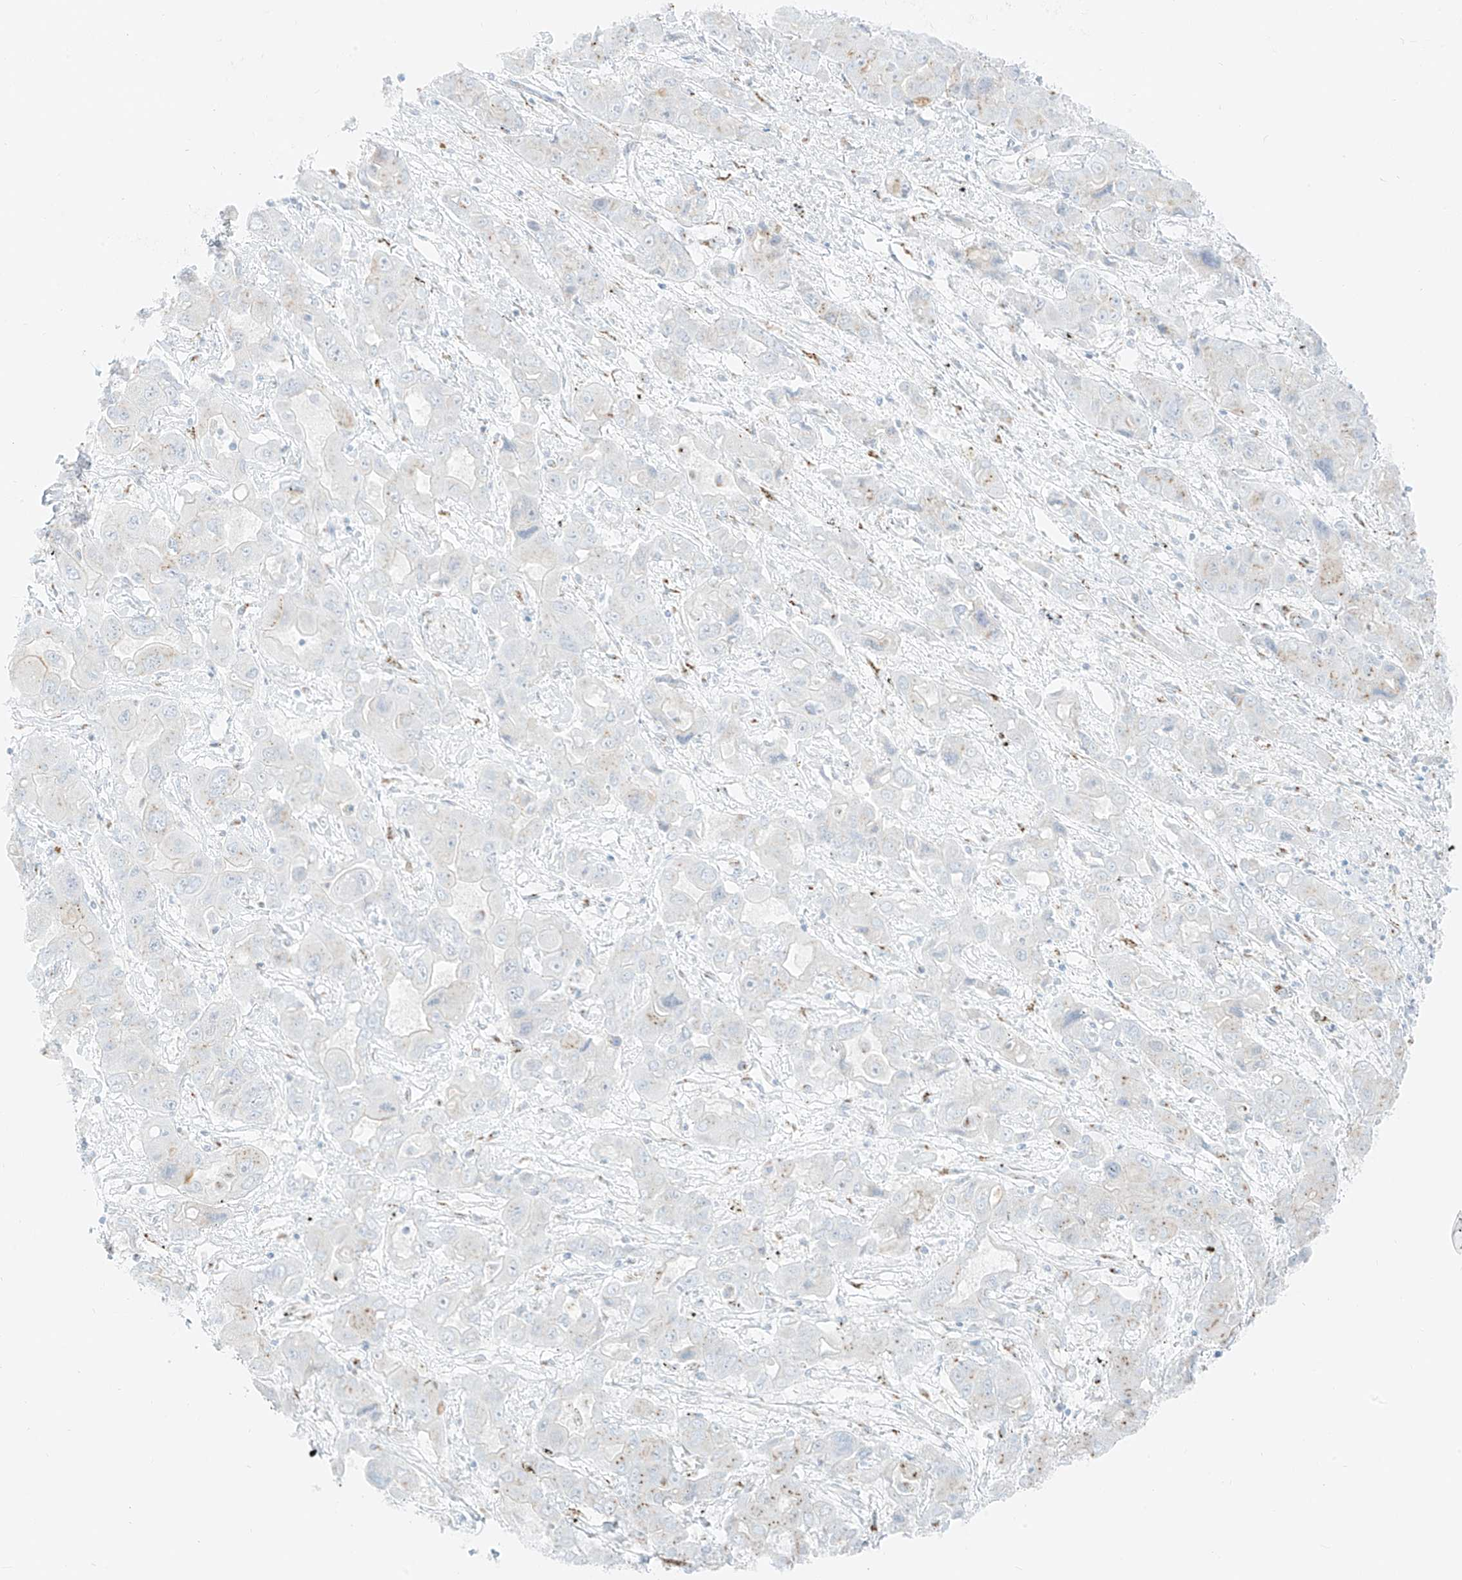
{"staining": {"intensity": "weak", "quantity": "25%-75%", "location": "cytoplasmic/membranous"}, "tissue": "liver cancer", "cell_type": "Tumor cells", "image_type": "cancer", "snomed": [{"axis": "morphology", "description": "Cholangiocarcinoma"}, {"axis": "topography", "description": "Liver"}], "caption": "Immunohistochemistry (IHC) image of neoplastic tissue: human liver cholangiocarcinoma stained using immunohistochemistry (IHC) reveals low levels of weak protein expression localized specifically in the cytoplasmic/membranous of tumor cells, appearing as a cytoplasmic/membranous brown color.", "gene": "TMEM87B", "patient": {"sex": "male", "age": 67}}